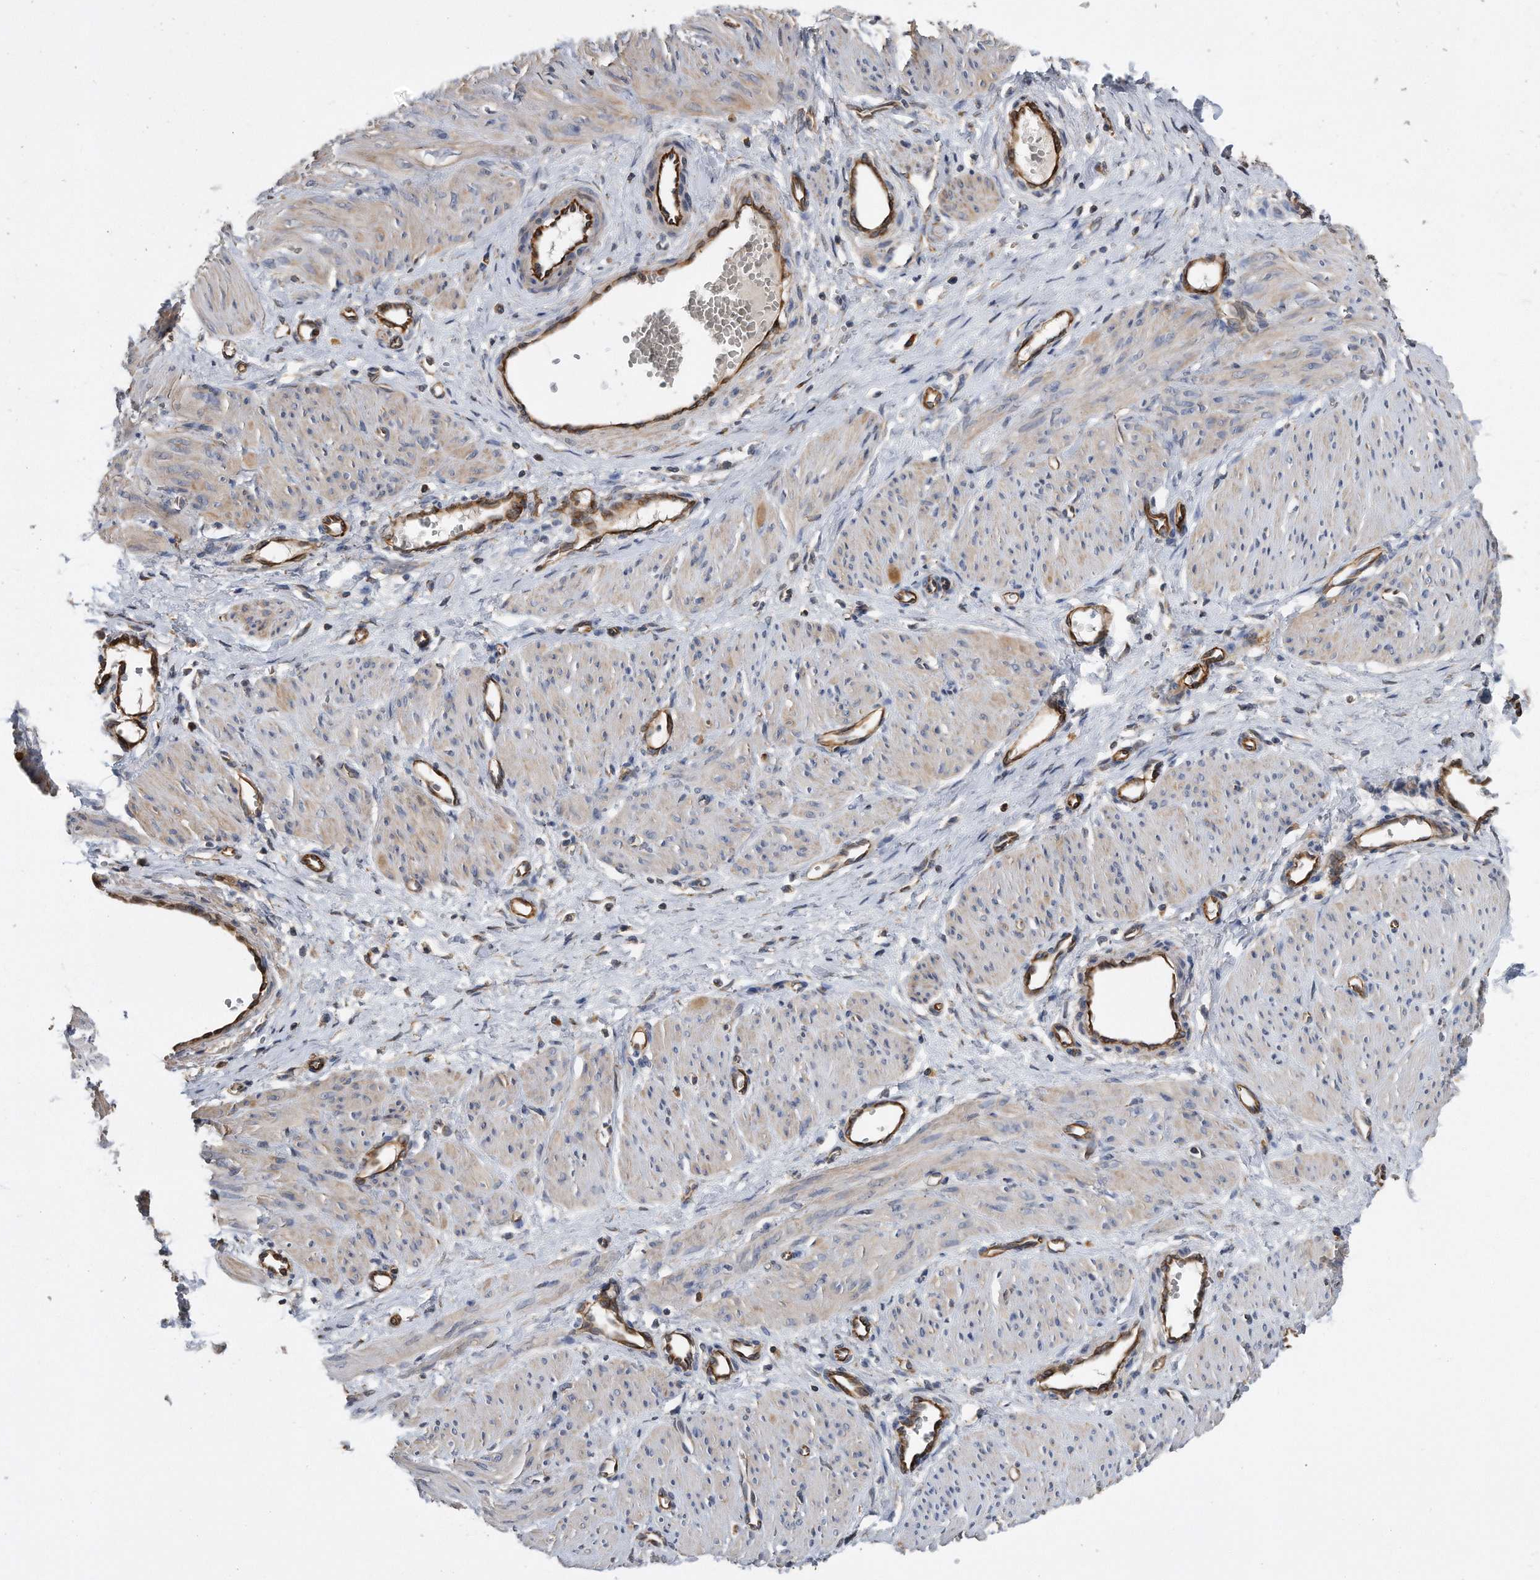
{"staining": {"intensity": "weak", "quantity": "25%-75%", "location": "cytoplasmic/membranous"}, "tissue": "smooth muscle", "cell_type": "Smooth muscle cells", "image_type": "normal", "snomed": [{"axis": "morphology", "description": "Normal tissue, NOS"}, {"axis": "topography", "description": "Endometrium"}], "caption": "IHC of benign smooth muscle shows low levels of weak cytoplasmic/membranous staining in approximately 25%-75% of smooth muscle cells. The staining was performed using DAB, with brown indicating positive protein expression. Nuclei are stained blue with hematoxylin.", "gene": "GPC1", "patient": {"sex": "female", "age": 33}}